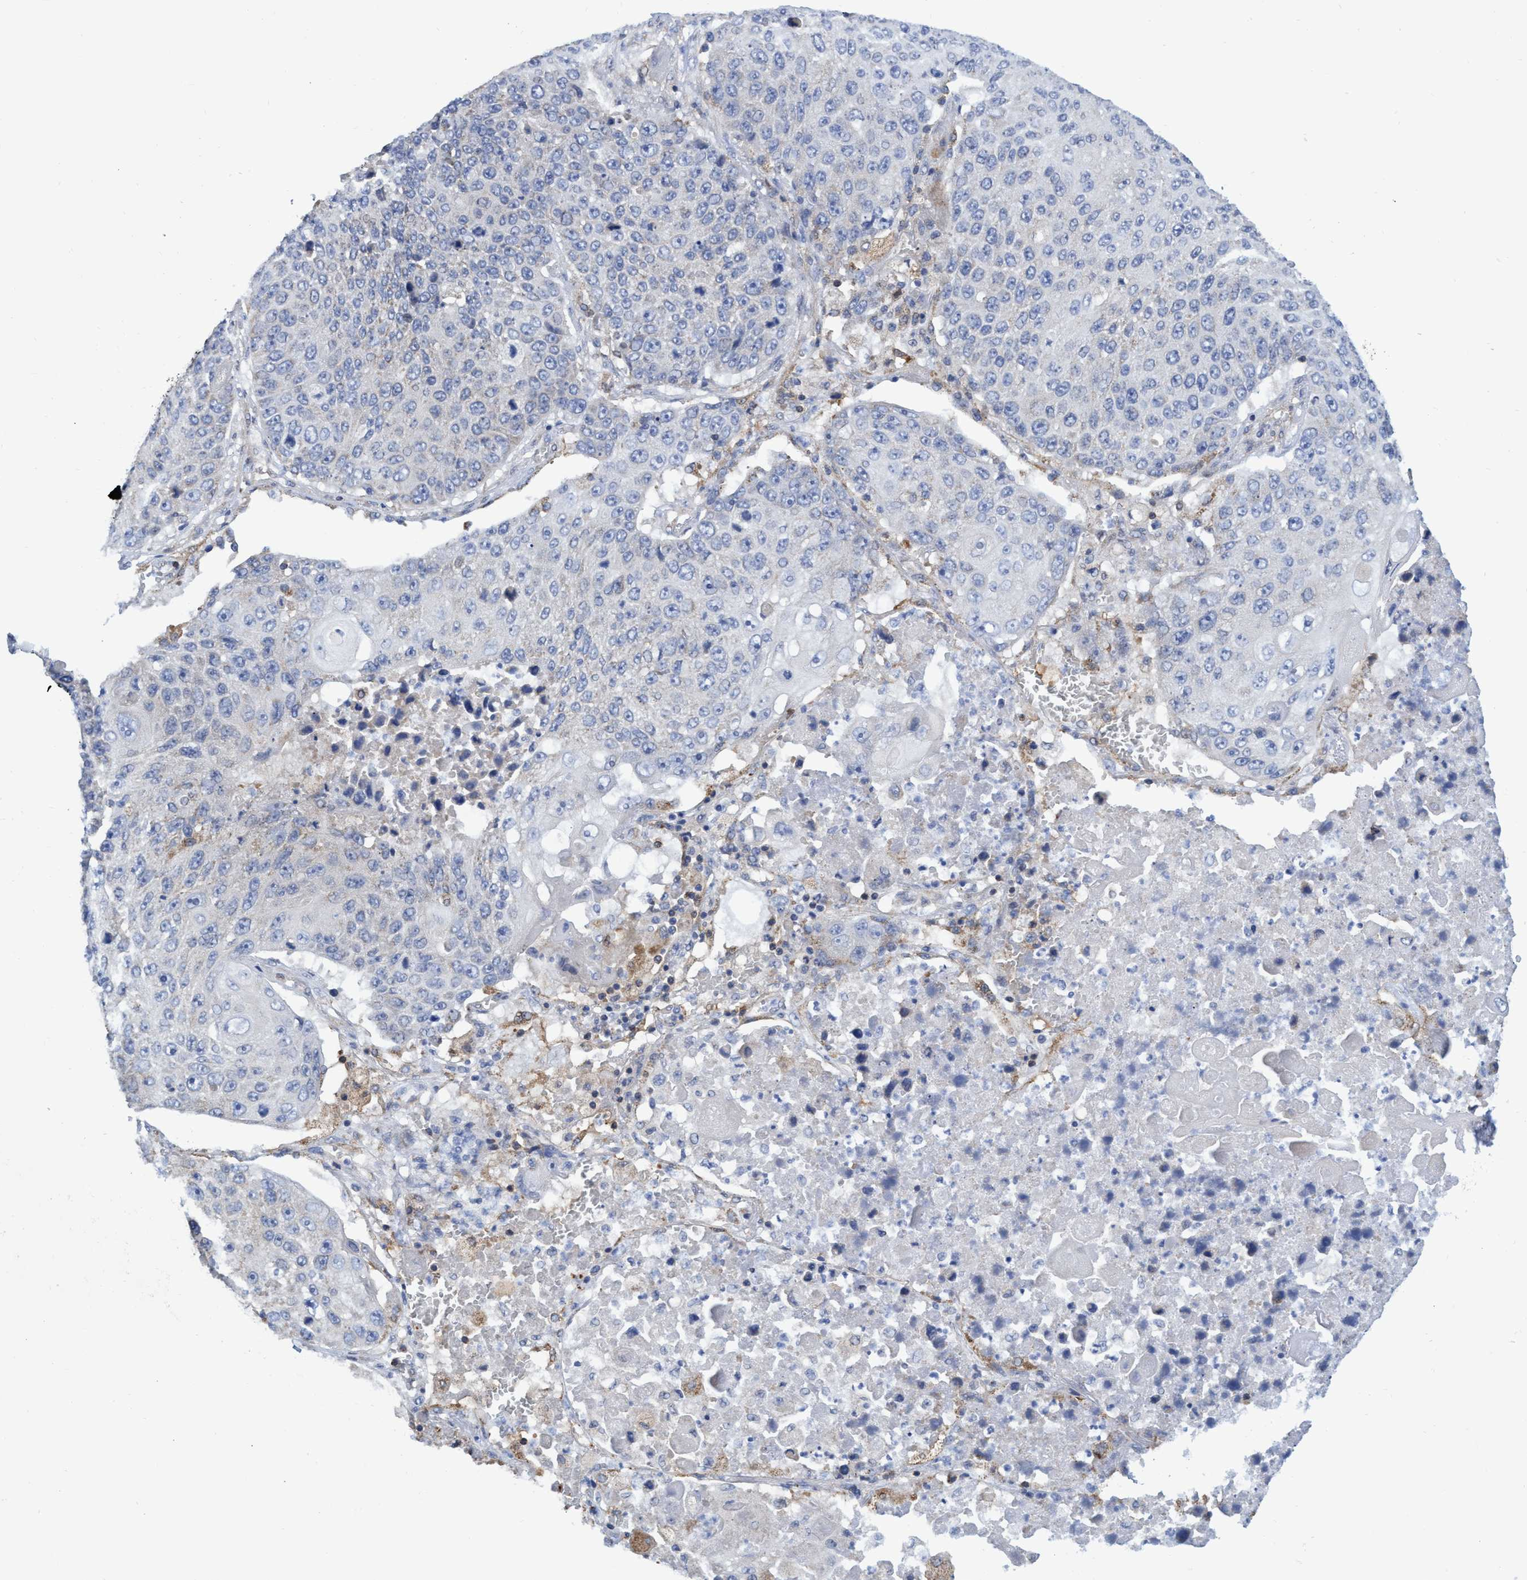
{"staining": {"intensity": "negative", "quantity": "none", "location": "none"}, "tissue": "lung cancer", "cell_type": "Tumor cells", "image_type": "cancer", "snomed": [{"axis": "morphology", "description": "Squamous cell carcinoma, NOS"}, {"axis": "topography", "description": "Lung"}], "caption": "High magnification brightfield microscopy of lung cancer stained with DAB (3,3'-diaminobenzidine) (brown) and counterstained with hematoxylin (blue): tumor cells show no significant expression. (Brightfield microscopy of DAB IHC at high magnification).", "gene": "CRYZ", "patient": {"sex": "male", "age": 61}}